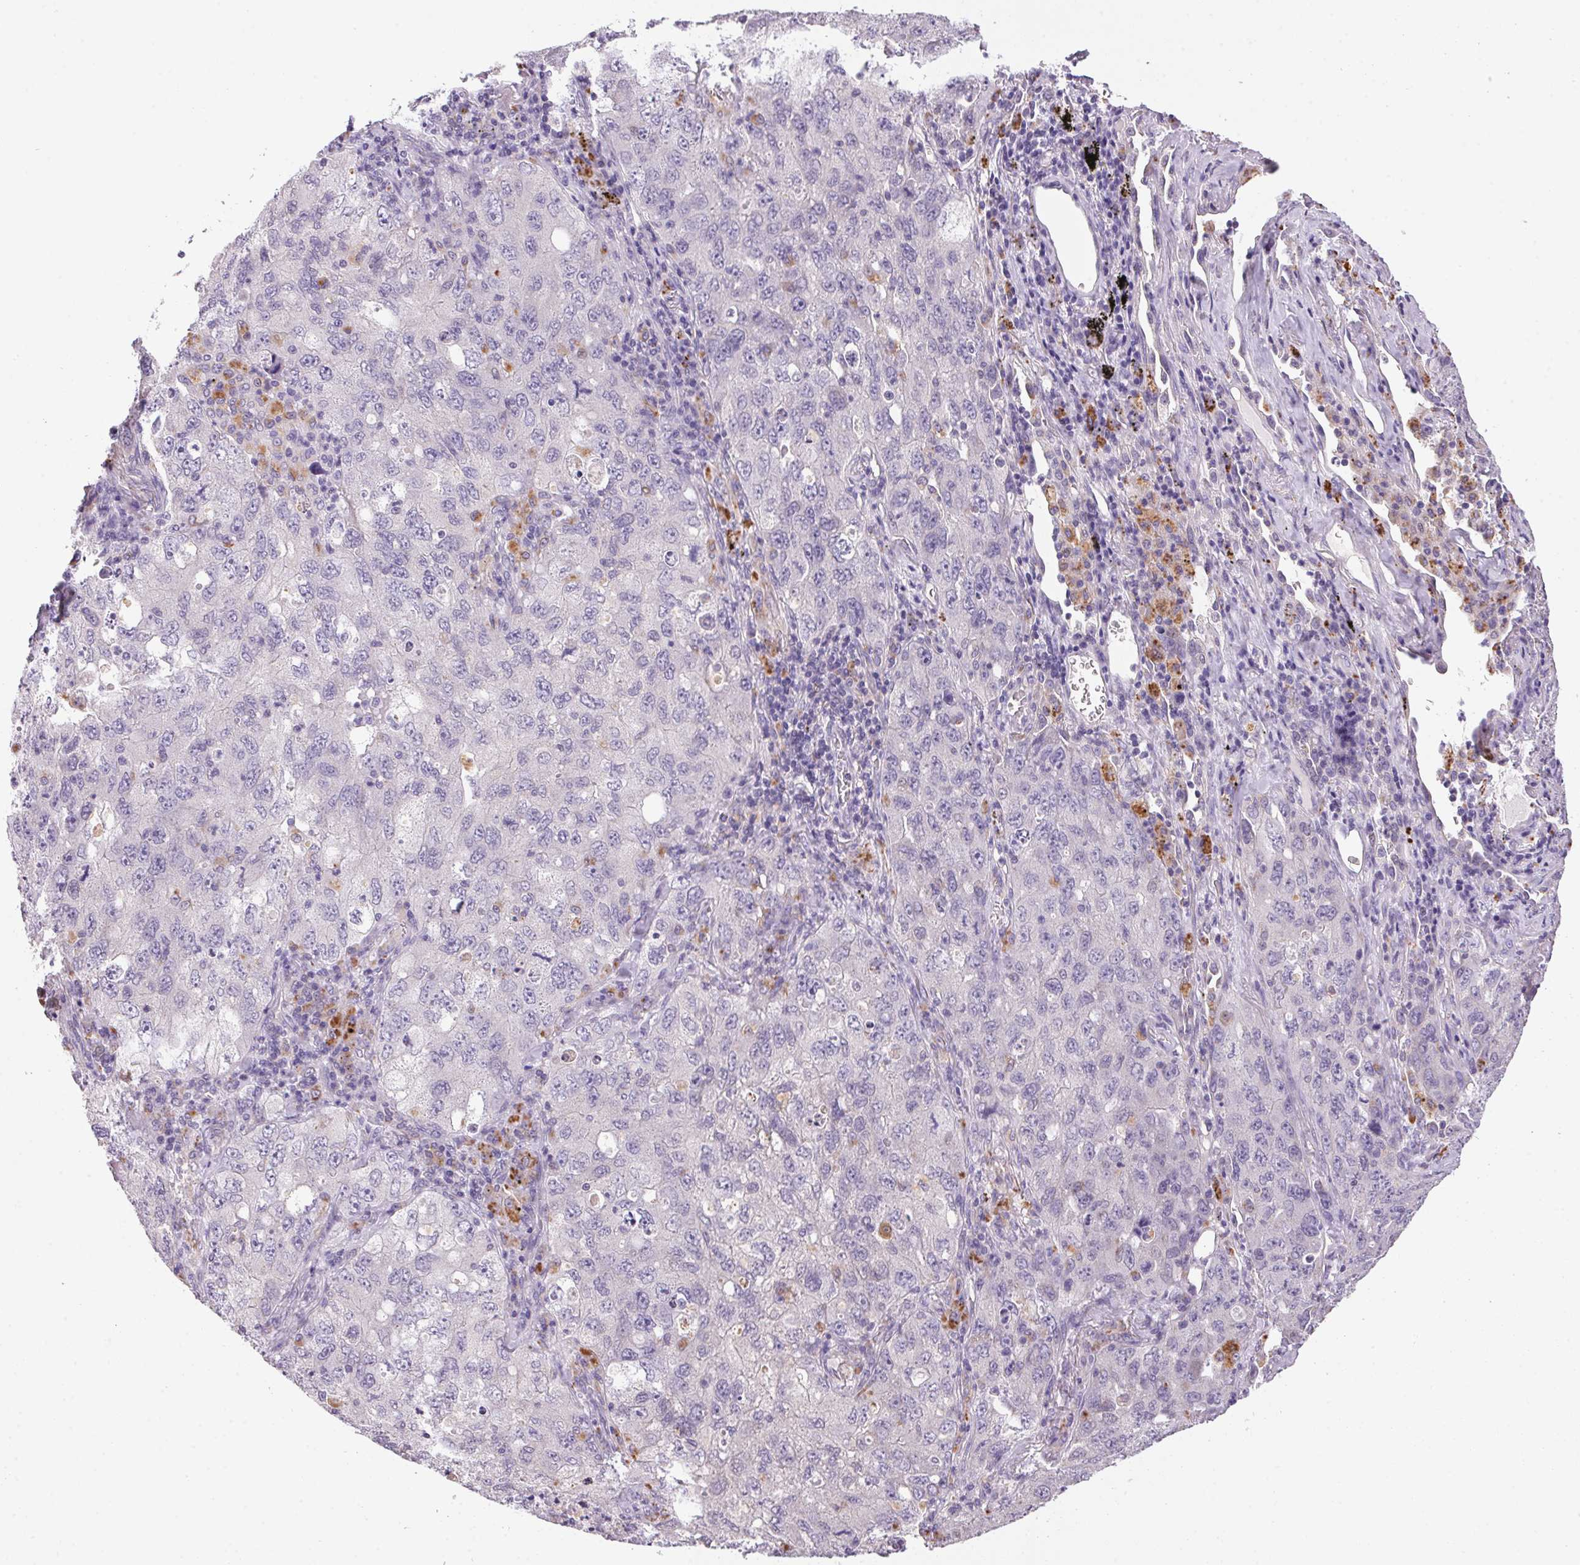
{"staining": {"intensity": "negative", "quantity": "none", "location": "none"}, "tissue": "lung cancer", "cell_type": "Tumor cells", "image_type": "cancer", "snomed": [{"axis": "morphology", "description": "Adenocarcinoma, NOS"}, {"axis": "topography", "description": "Lung"}], "caption": "DAB (3,3'-diaminobenzidine) immunohistochemical staining of human lung cancer (adenocarcinoma) reveals no significant expression in tumor cells.", "gene": "ADH5", "patient": {"sex": "female", "age": 57}}